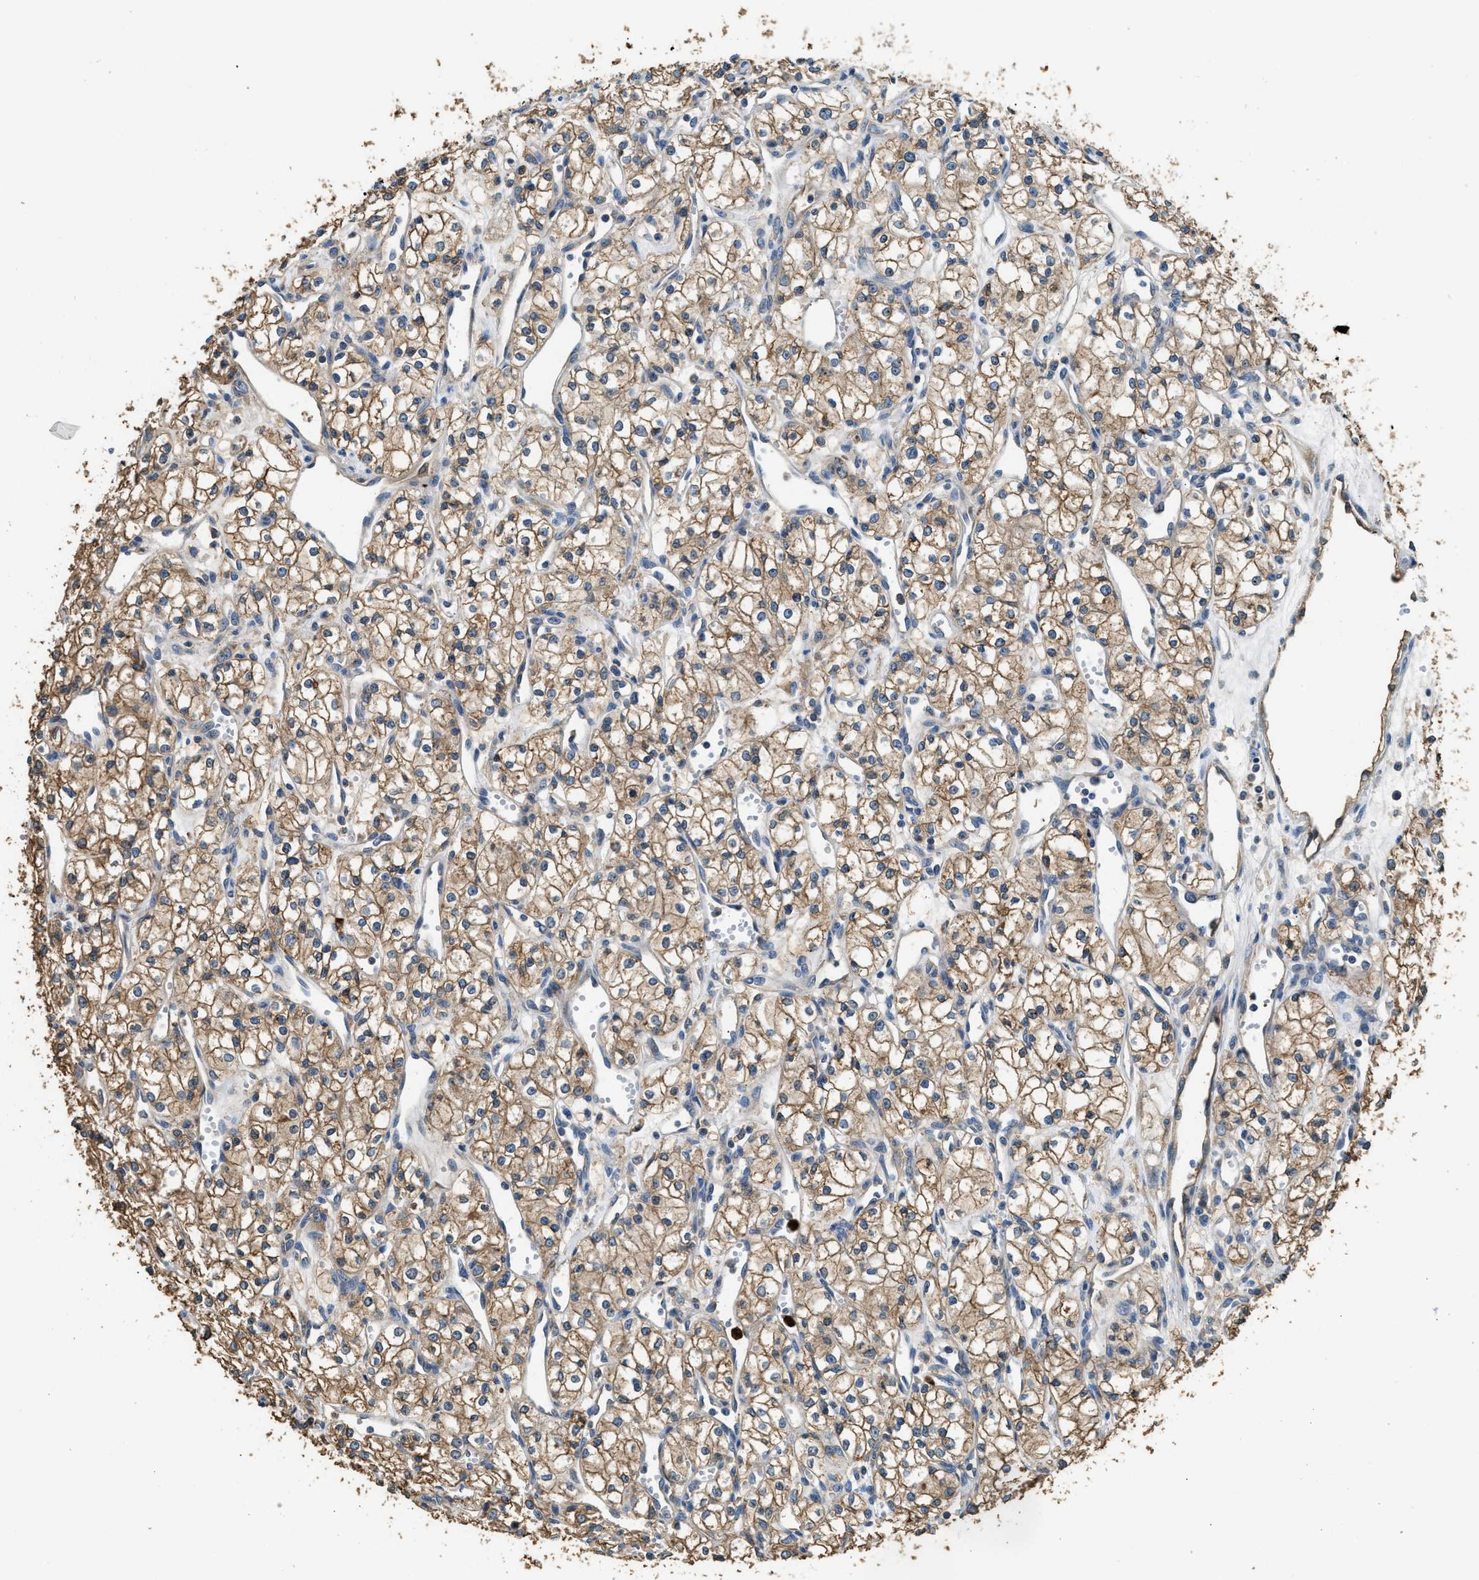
{"staining": {"intensity": "moderate", "quantity": ">75%", "location": "cytoplasmic/membranous"}, "tissue": "renal cancer", "cell_type": "Tumor cells", "image_type": "cancer", "snomed": [{"axis": "morphology", "description": "Adenocarcinoma, NOS"}, {"axis": "topography", "description": "Kidney"}], "caption": "Immunohistochemistry image of neoplastic tissue: renal cancer (adenocarcinoma) stained using IHC displays medium levels of moderate protein expression localized specifically in the cytoplasmic/membranous of tumor cells, appearing as a cytoplasmic/membranous brown color.", "gene": "ANXA3", "patient": {"sex": "male", "age": 59}}